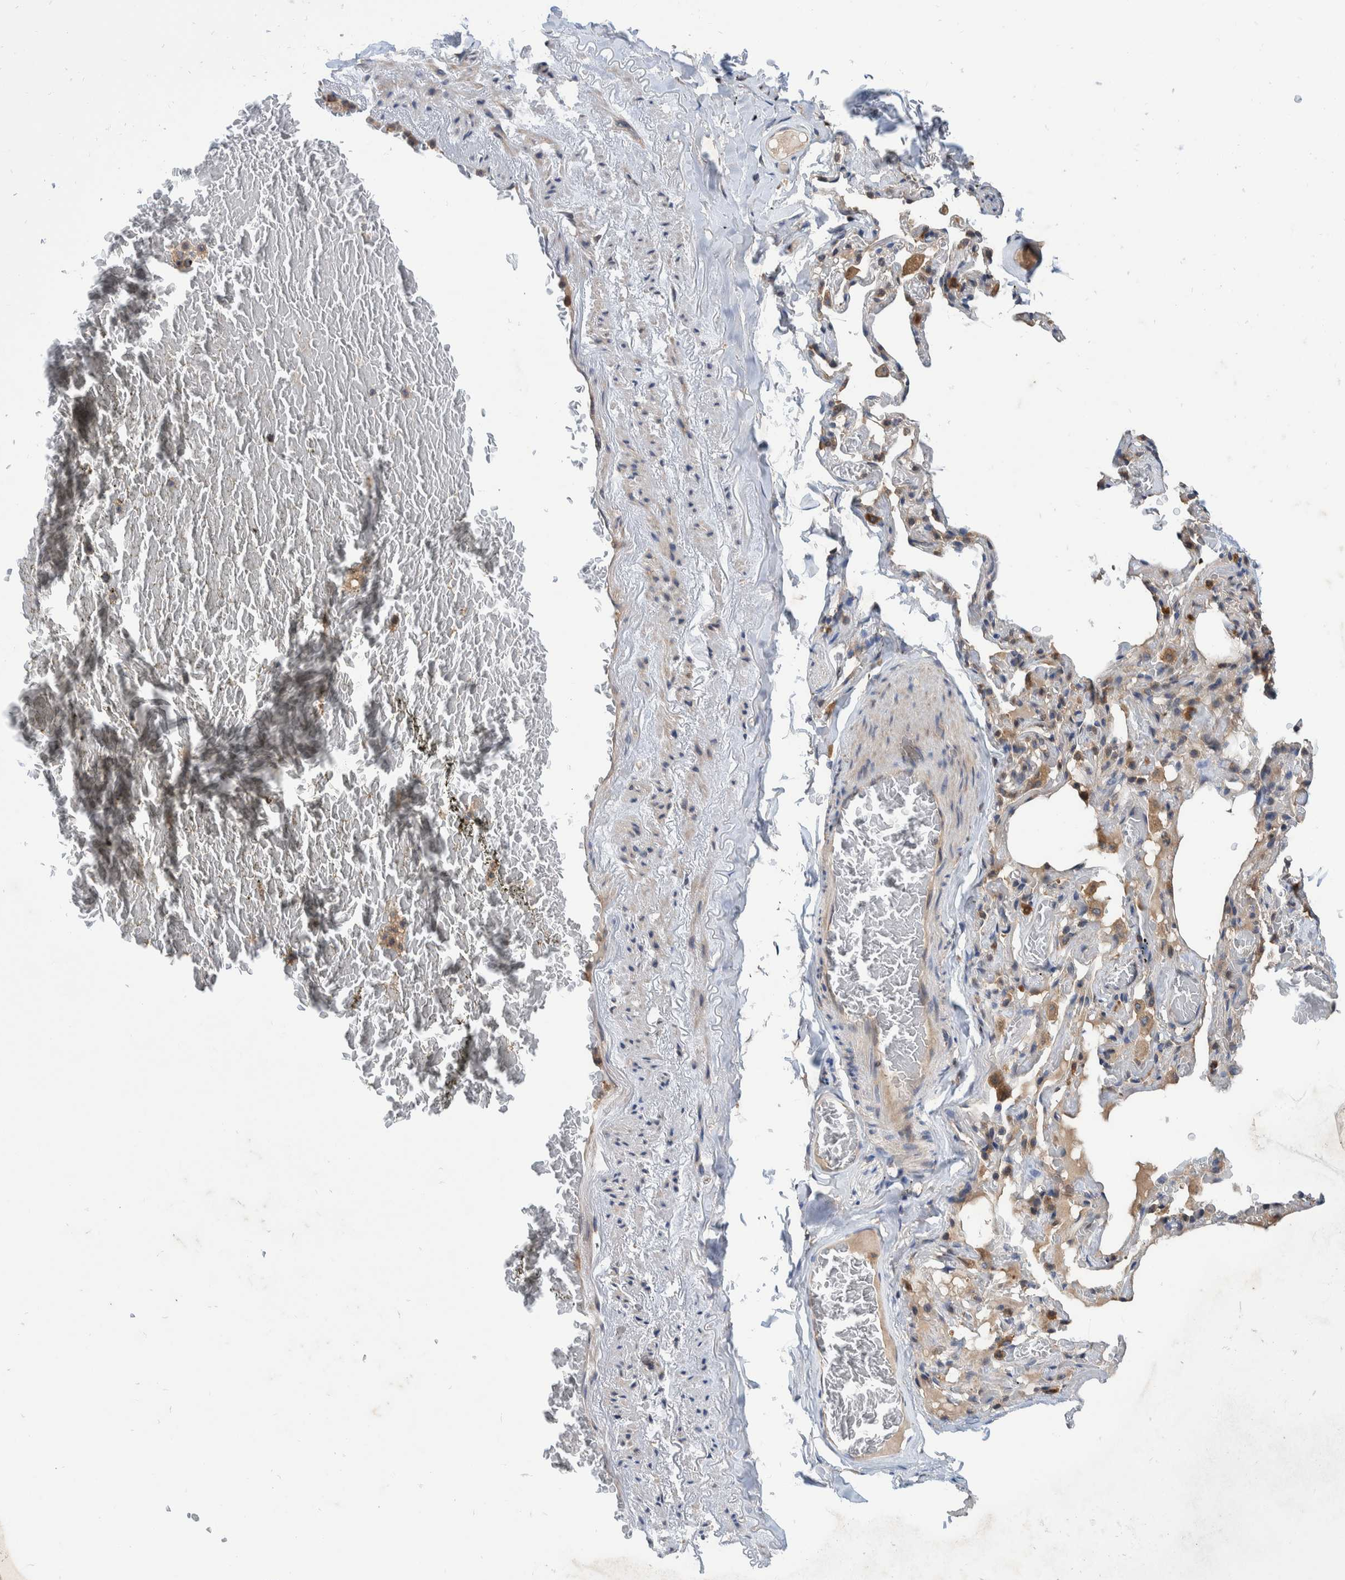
{"staining": {"intensity": "weak", "quantity": "<25%", "location": "cytoplasmic/membranous"}, "tissue": "adipose tissue", "cell_type": "Adipocytes", "image_type": "normal", "snomed": [{"axis": "morphology", "description": "Normal tissue, NOS"}, {"axis": "topography", "description": "Cartilage tissue"}, {"axis": "topography", "description": "Lung"}], "caption": "Adipose tissue was stained to show a protein in brown. There is no significant positivity in adipocytes. (Immunohistochemistry, brightfield microscopy, high magnification).", "gene": "PLPBP", "patient": {"sex": "female", "age": 77}}